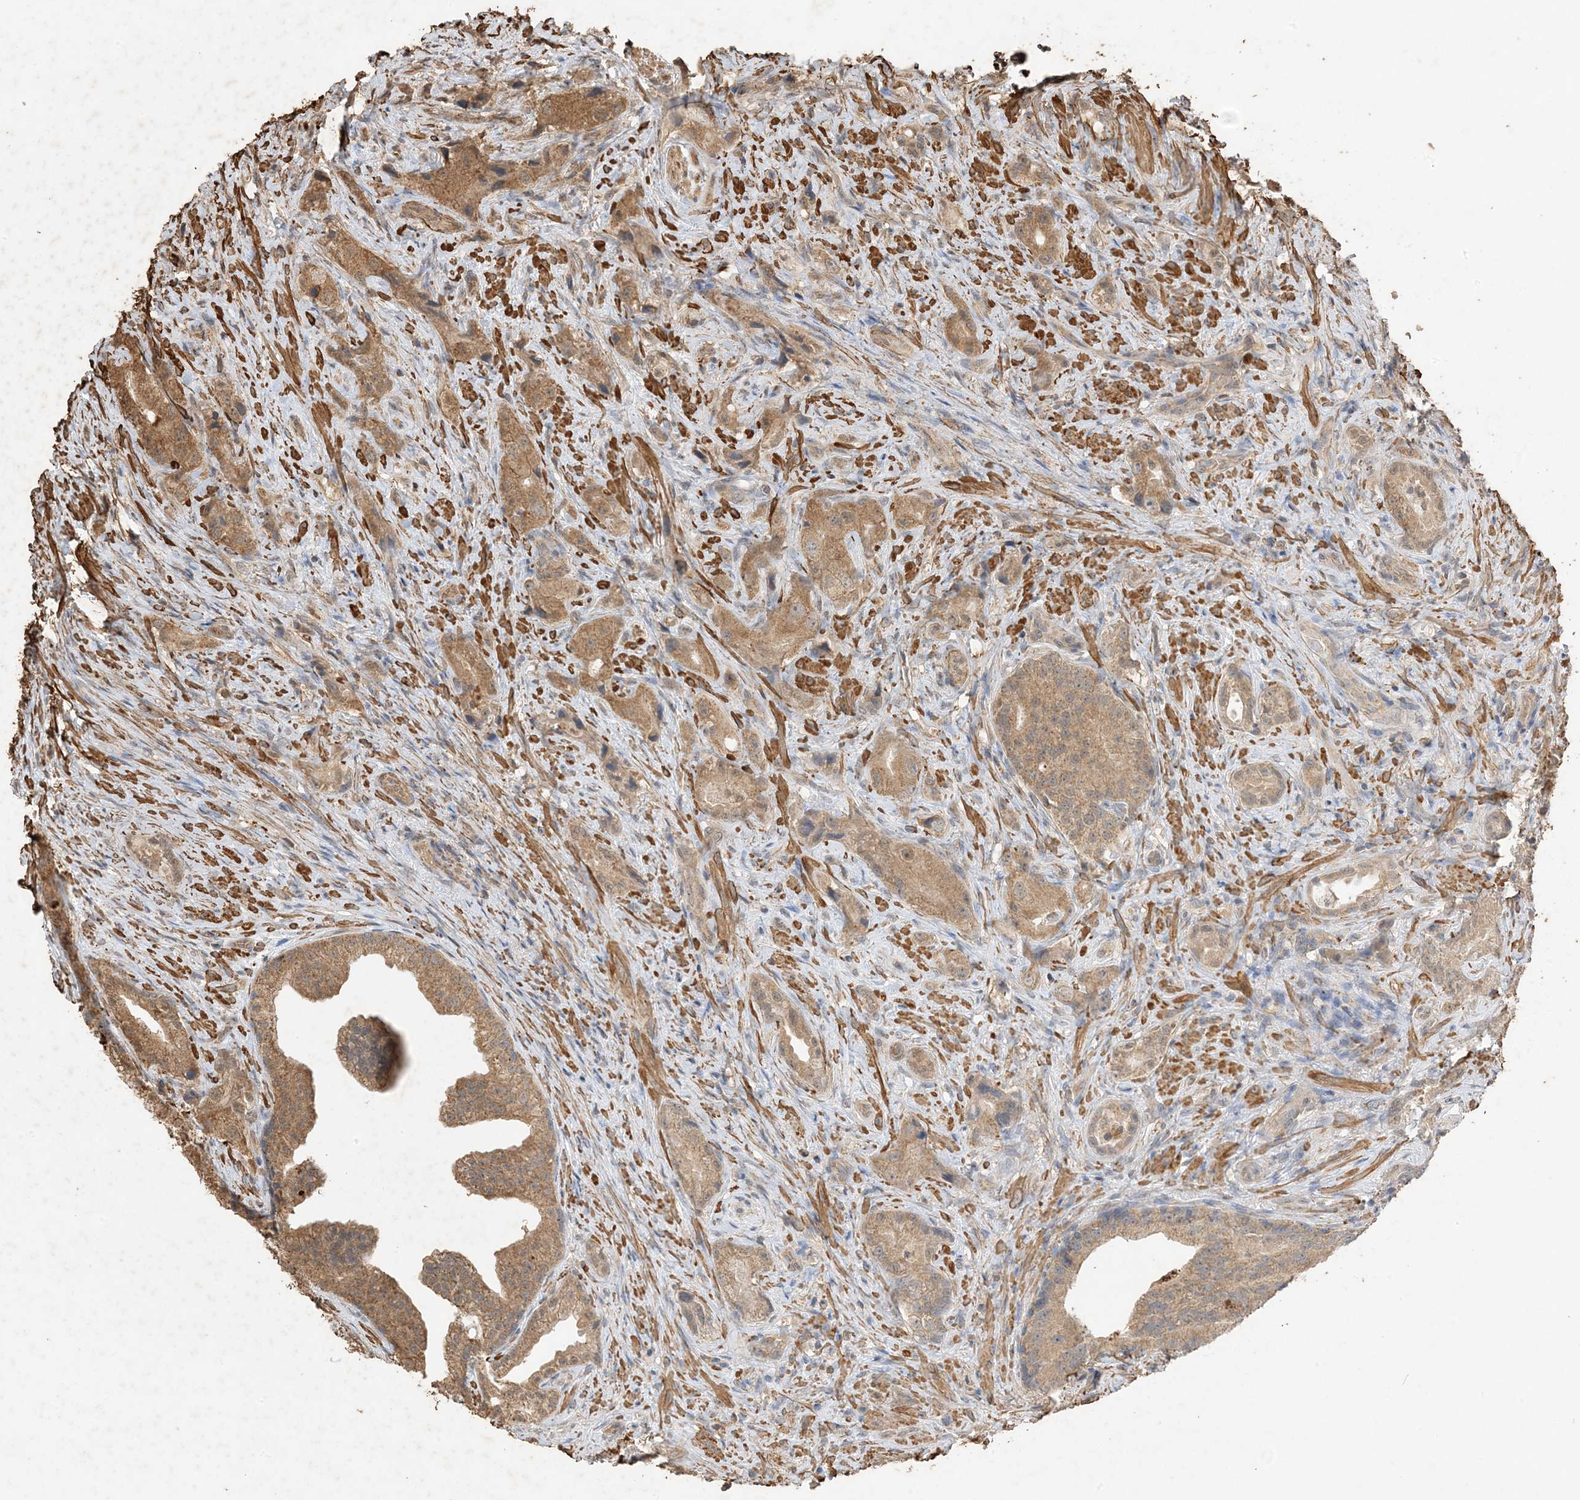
{"staining": {"intensity": "moderate", "quantity": ">75%", "location": "cytoplasmic/membranous"}, "tissue": "prostate cancer", "cell_type": "Tumor cells", "image_type": "cancer", "snomed": [{"axis": "morphology", "description": "Adenocarcinoma, Low grade"}, {"axis": "topography", "description": "Prostate"}], "caption": "The micrograph reveals staining of prostate cancer, revealing moderate cytoplasmic/membranous protein expression (brown color) within tumor cells. Immunohistochemistry (ihc) stains the protein of interest in brown and the nuclei are stained blue.", "gene": "HPS4", "patient": {"sex": "male", "age": 71}}